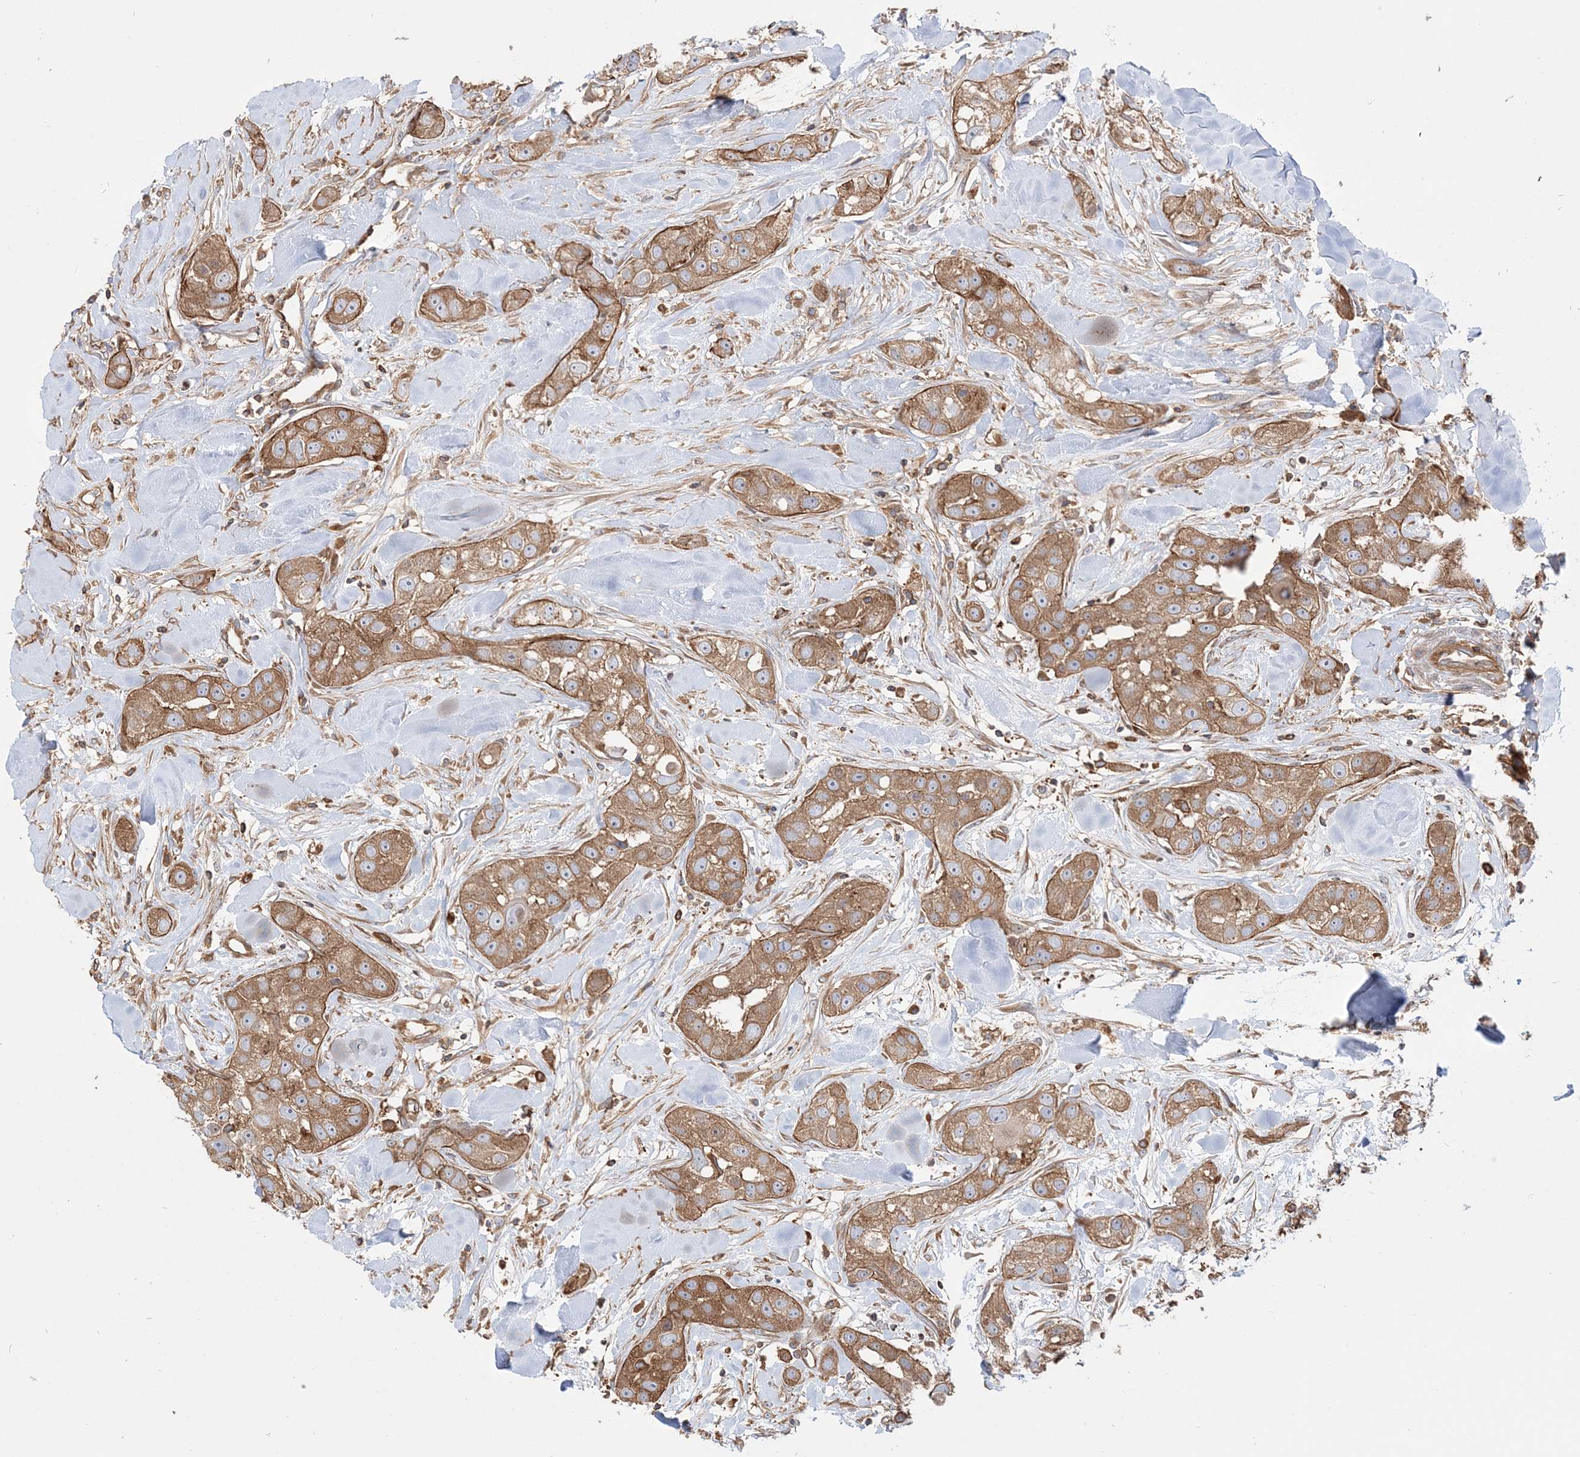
{"staining": {"intensity": "moderate", "quantity": ">75%", "location": "cytoplasmic/membranous"}, "tissue": "head and neck cancer", "cell_type": "Tumor cells", "image_type": "cancer", "snomed": [{"axis": "morphology", "description": "Normal tissue, NOS"}, {"axis": "morphology", "description": "Squamous cell carcinoma, NOS"}, {"axis": "topography", "description": "Skeletal muscle"}, {"axis": "topography", "description": "Head-Neck"}], "caption": "Immunohistochemical staining of human squamous cell carcinoma (head and neck) displays moderate cytoplasmic/membranous protein expression in approximately >75% of tumor cells.", "gene": "TBC1D5", "patient": {"sex": "male", "age": 51}}